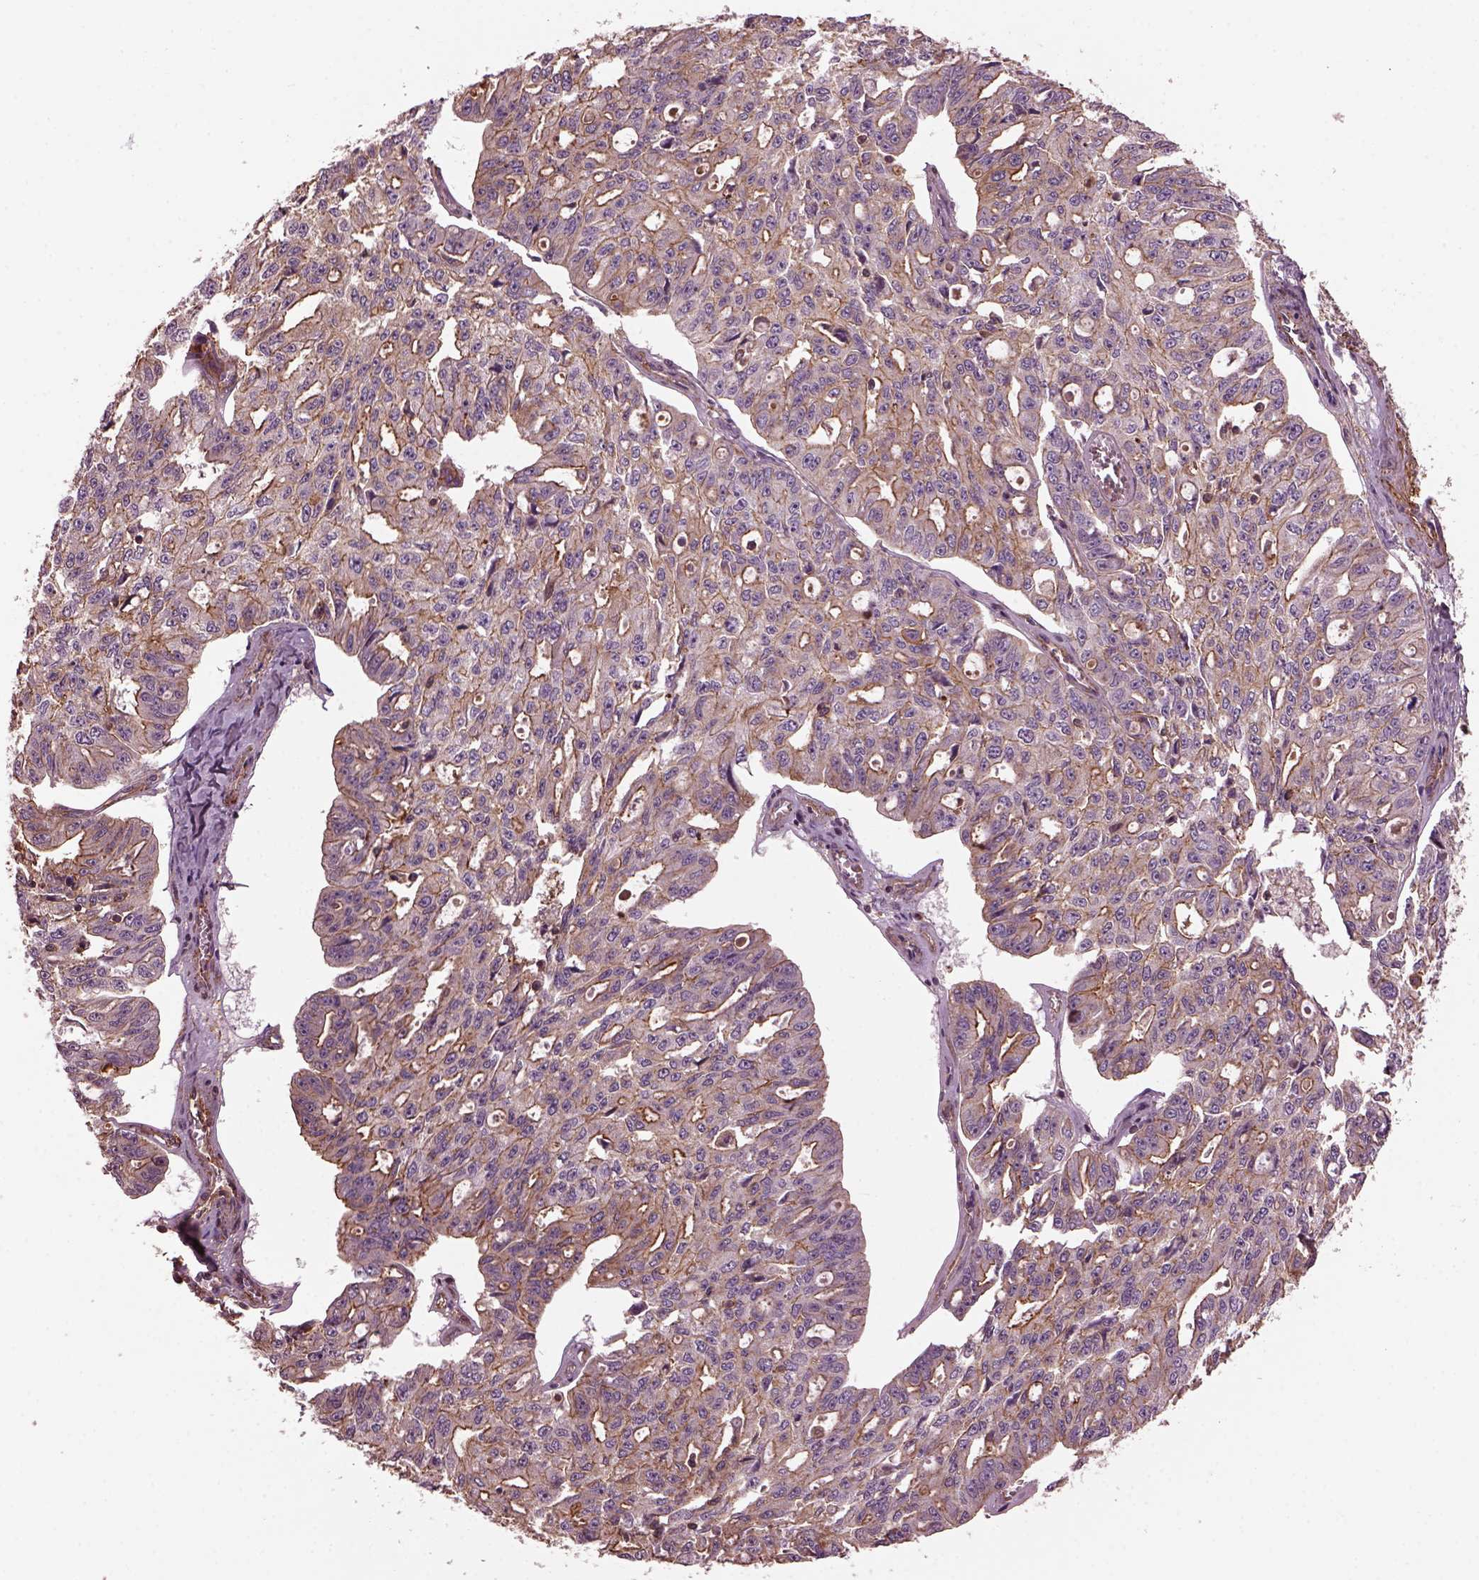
{"staining": {"intensity": "weak", "quantity": ">75%", "location": "cytoplasmic/membranous"}, "tissue": "ovarian cancer", "cell_type": "Tumor cells", "image_type": "cancer", "snomed": [{"axis": "morphology", "description": "Carcinoma, endometroid"}, {"axis": "topography", "description": "Ovary"}], "caption": "Ovarian cancer (endometroid carcinoma) stained with a brown dye displays weak cytoplasmic/membranous positive staining in approximately >75% of tumor cells.", "gene": "MYL6", "patient": {"sex": "female", "age": 65}}